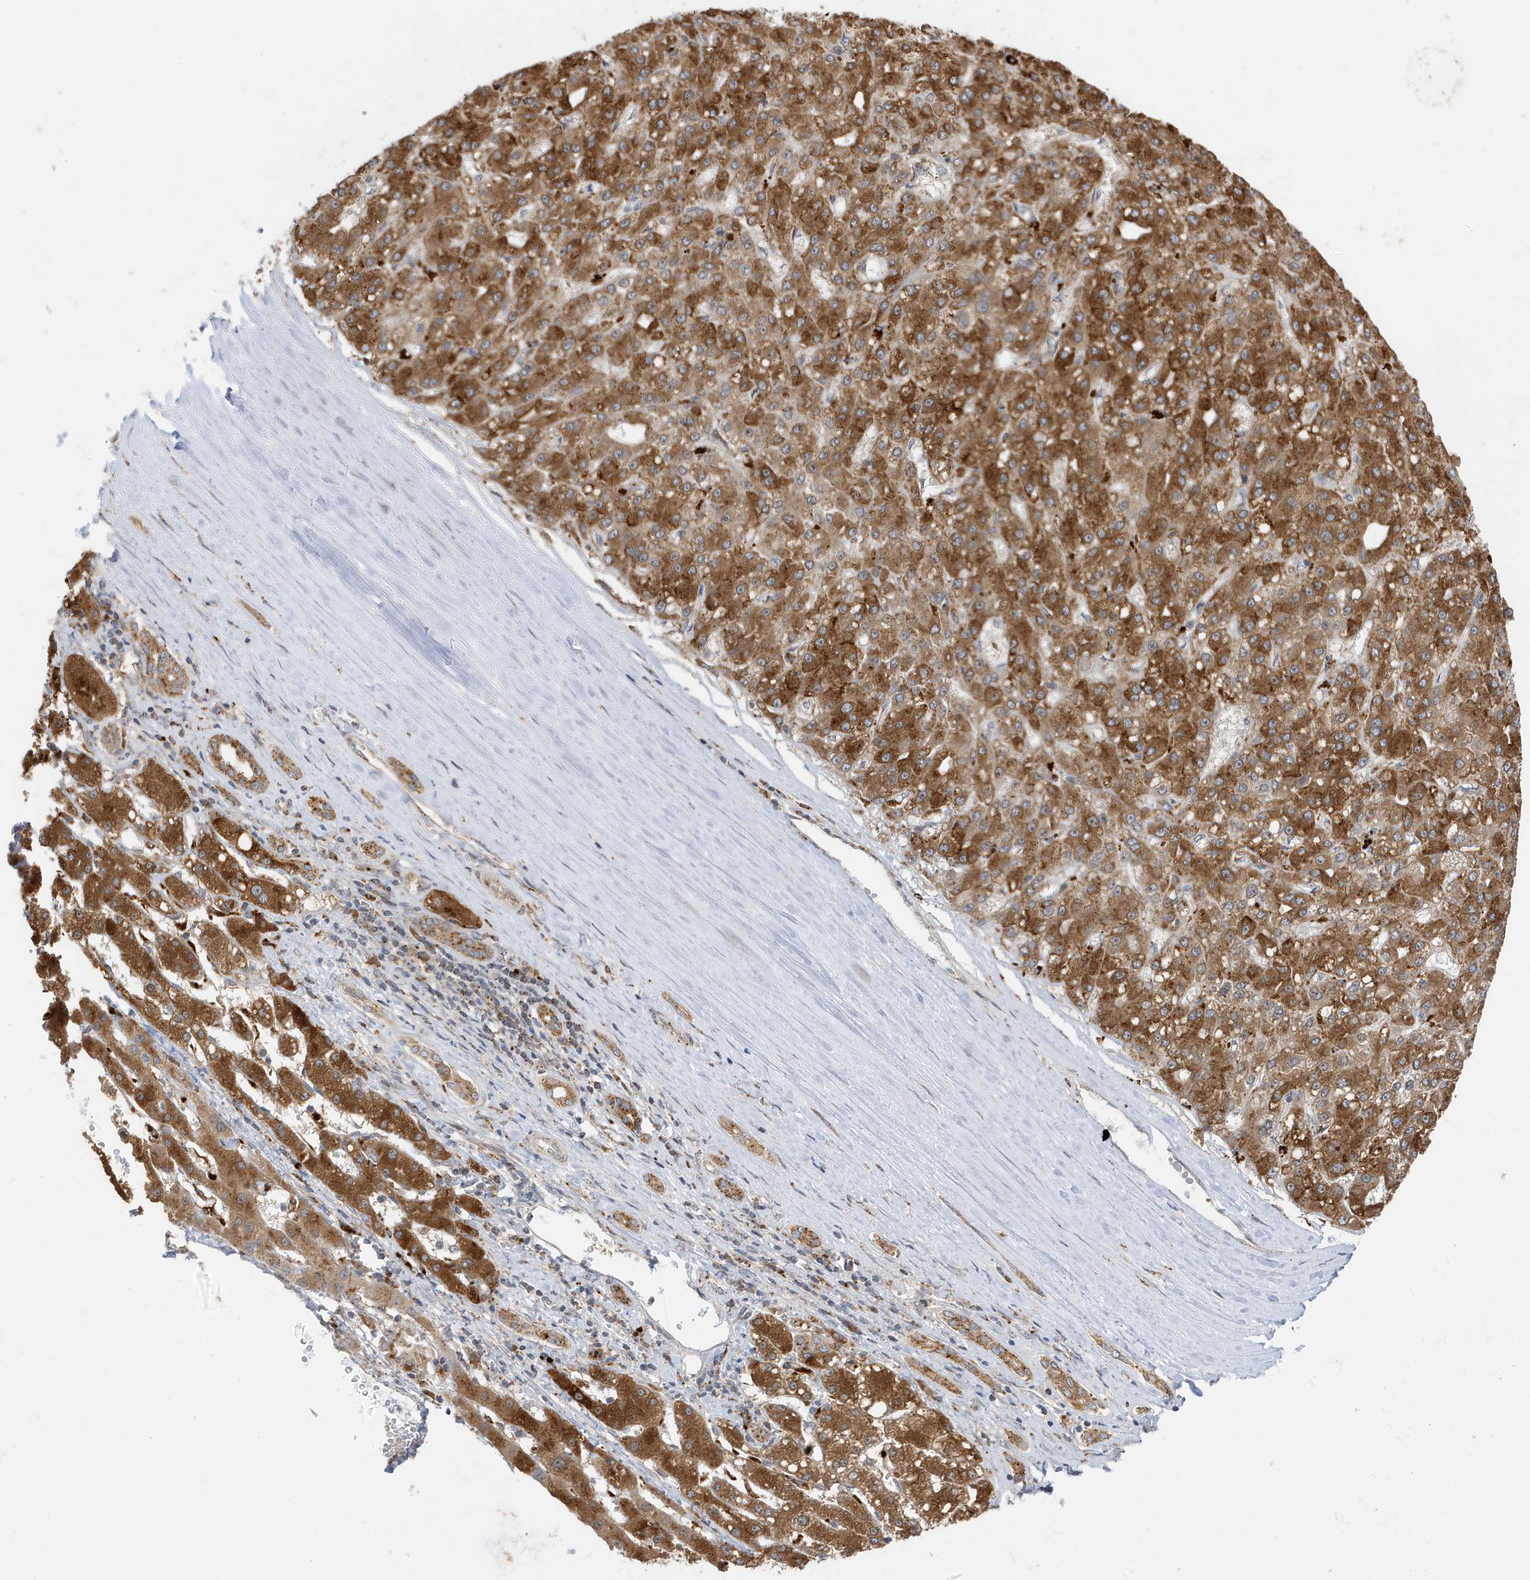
{"staining": {"intensity": "strong", "quantity": ">75%", "location": "cytoplasmic/membranous"}, "tissue": "liver cancer", "cell_type": "Tumor cells", "image_type": "cancer", "snomed": [{"axis": "morphology", "description": "Carcinoma, Hepatocellular, NOS"}, {"axis": "topography", "description": "Liver"}], "caption": "Immunohistochemistry of liver cancer displays high levels of strong cytoplasmic/membranous staining in approximately >75% of tumor cells. (IHC, brightfield microscopy, high magnification).", "gene": "ZNF507", "patient": {"sex": "male", "age": 67}}